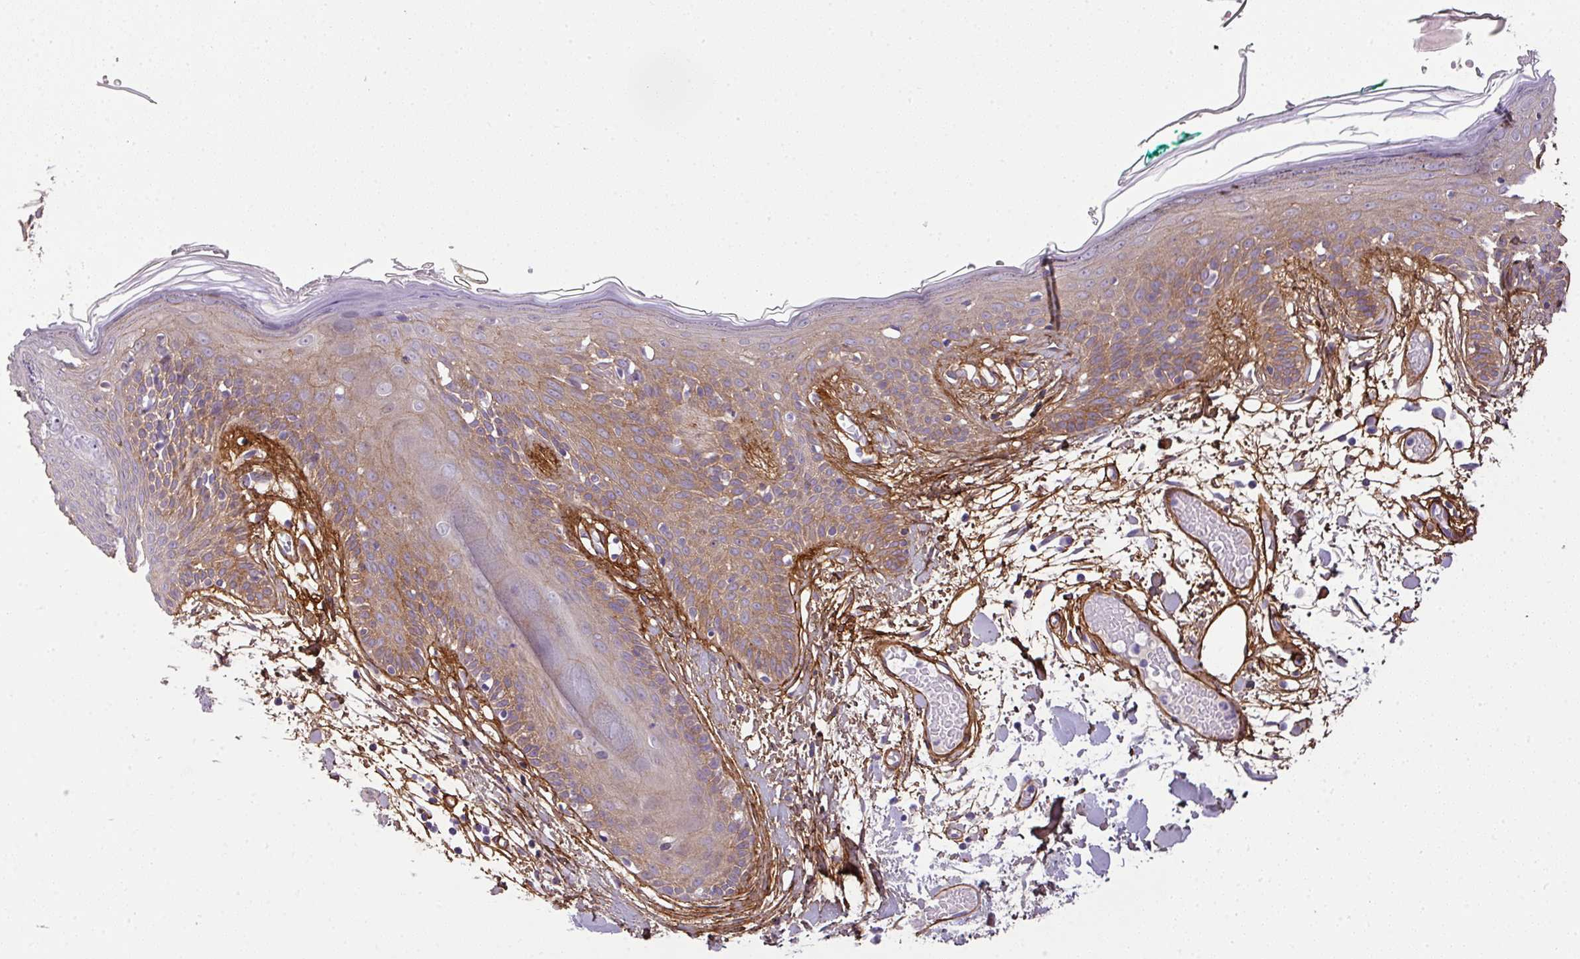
{"staining": {"intensity": "weak", "quantity": "25%-75%", "location": "cytoplasmic/membranous"}, "tissue": "skin", "cell_type": "Fibroblasts", "image_type": "normal", "snomed": [{"axis": "morphology", "description": "Normal tissue, NOS"}, {"axis": "topography", "description": "Skin"}], "caption": "A low amount of weak cytoplasmic/membranous positivity is seen in about 25%-75% of fibroblasts in normal skin. (Brightfield microscopy of DAB IHC at high magnification).", "gene": "PARD6G", "patient": {"sex": "male", "age": 79}}